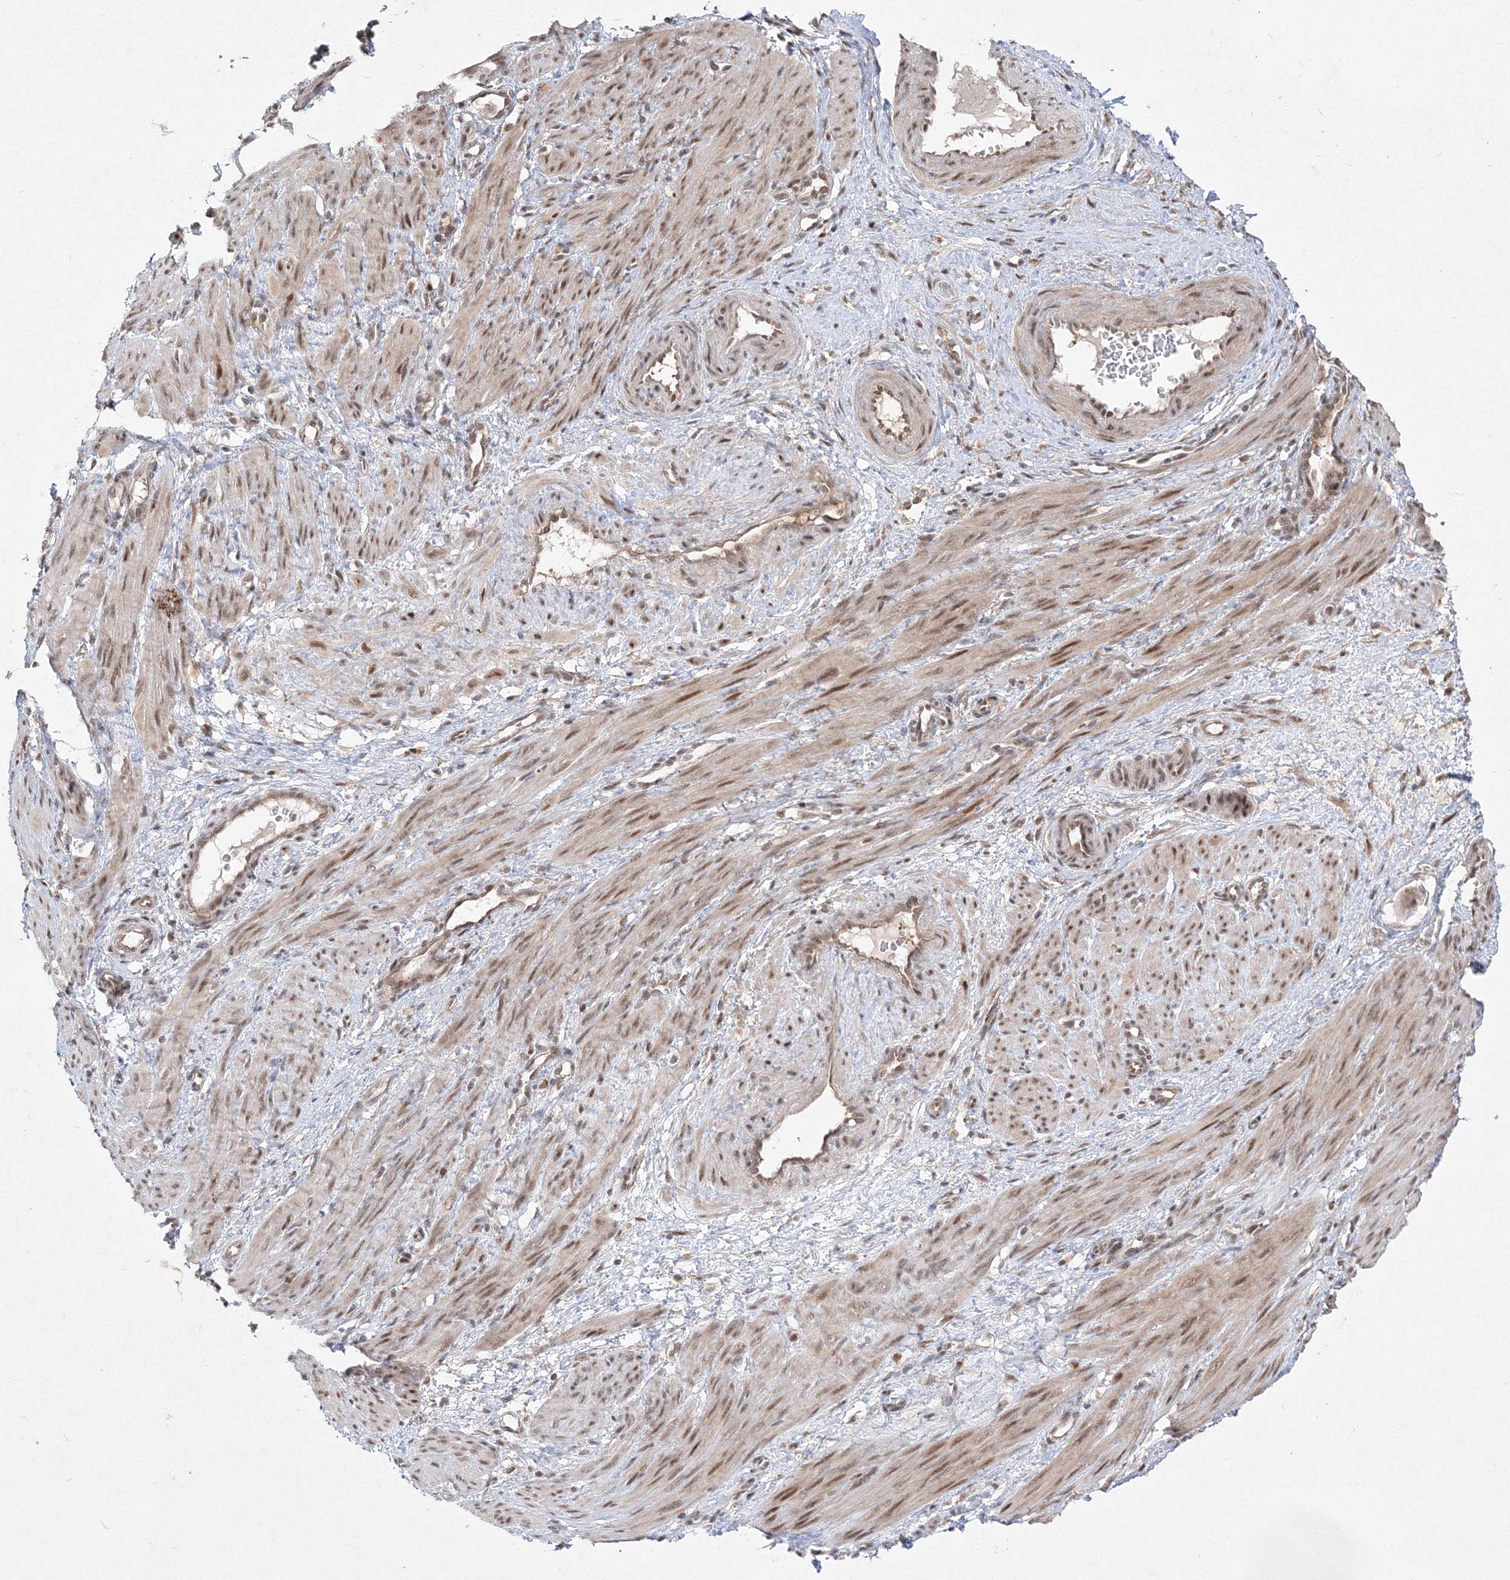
{"staining": {"intensity": "moderate", "quantity": ">75%", "location": "nuclear"}, "tissue": "smooth muscle", "cell_type": "Smooth muscle cells", "image_type": "normal", "snomed": [{"axis": "morphology", "description": "Normal tissue, NOS"}, {"axis": "topography", "description": "Endometrium"}], "caption": "This image shows immunohistochemistry (IHC) staining of unremarkable smooth muscle, with medium moderate nuclear staining in about >75% of smooth muscle cells.", "gene": "COPS4", "patient": {"sex": "female", "age": 33}}